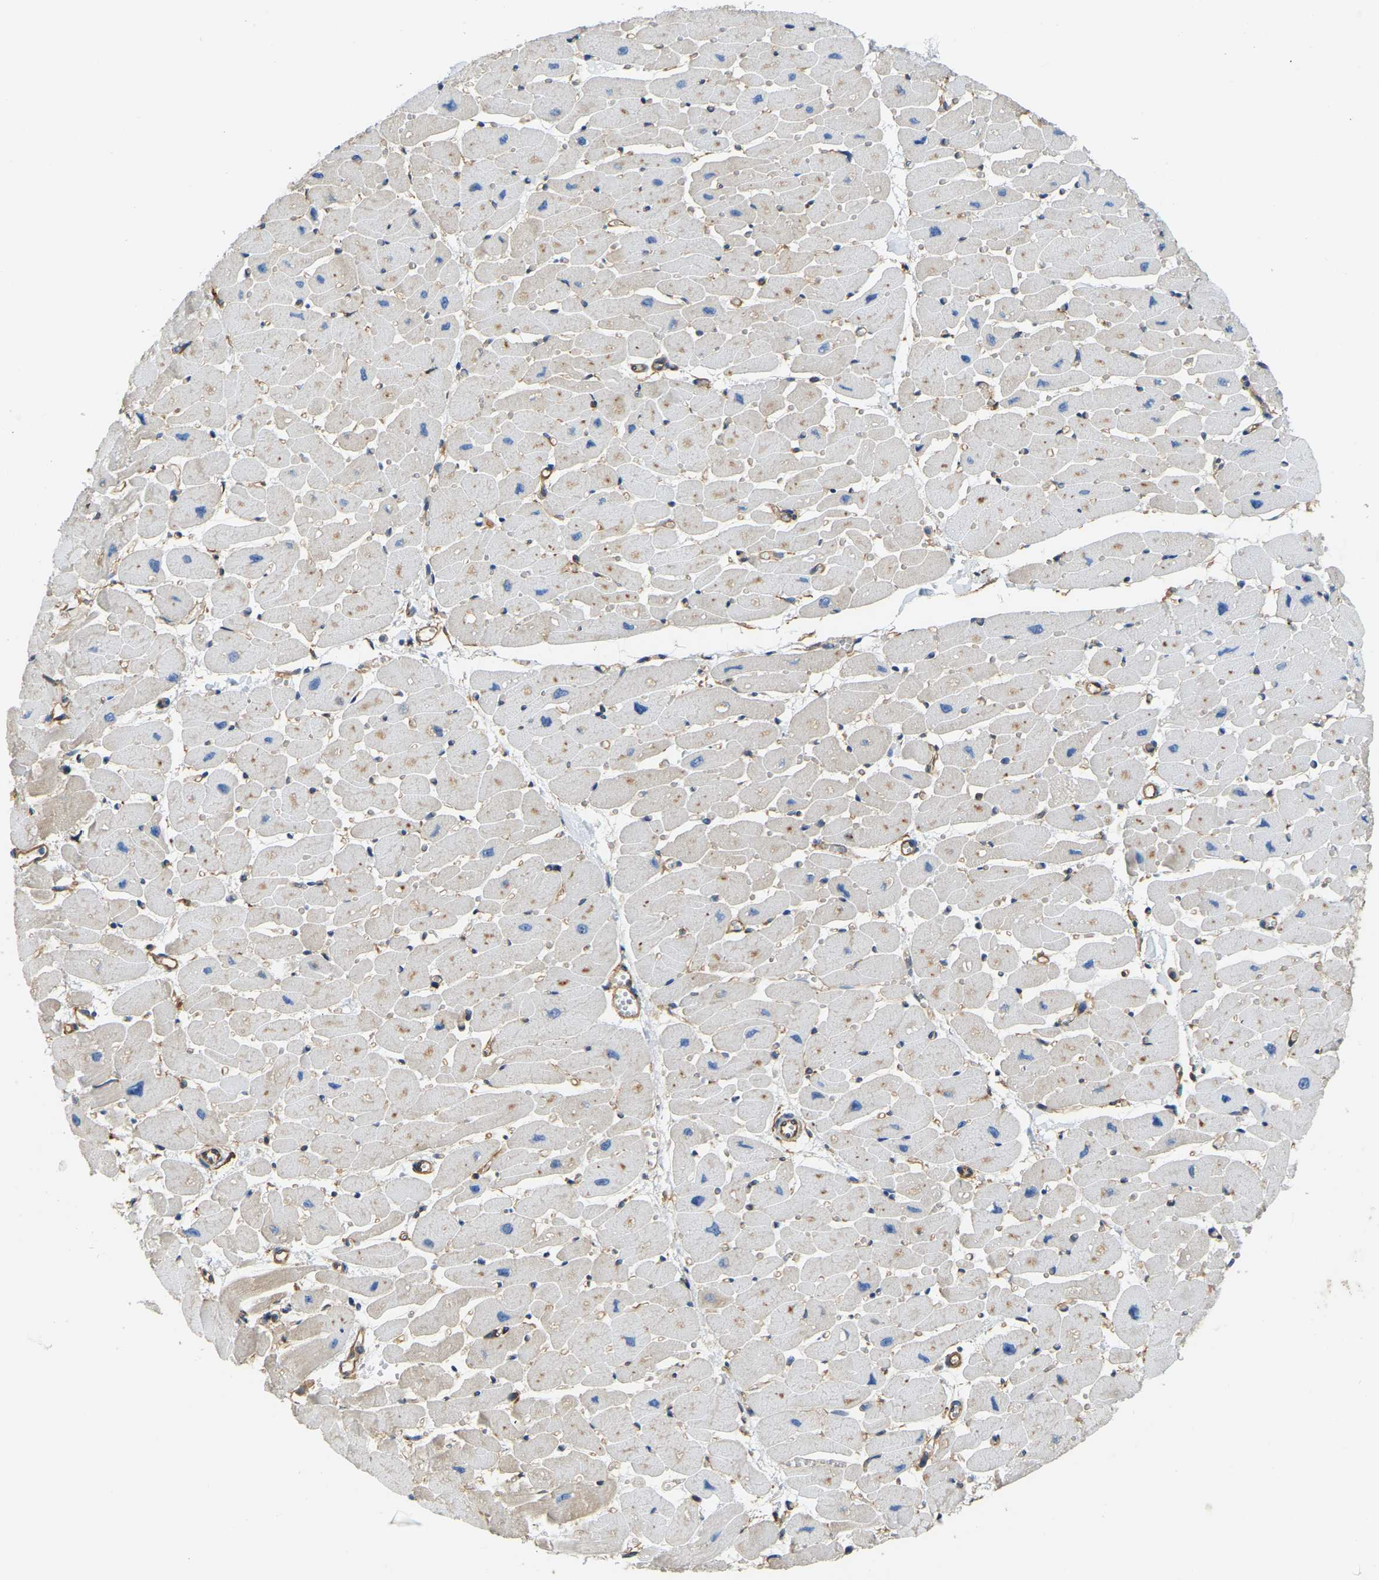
{"staining": {"intensity": "weak", "quantity": ">75%", "location": "cytoplasmic/membranous"}, "tissue": "heart muscle", "cell_type": "Cardiomyocytes", "image_type": "normal", "snomed": [{"axis": "morphology", "description": "Normal tissue, NOS"}, {"axis": "topography", "description": "Heart"}], "caption": "Unremarkable heart muscle was stained to show a protein in brown. There is low levels of weak cytoplasmic/membranous expression in about >75% of cardiomyocytes. (Brightfield microscopy of DAB IHC at high magnification).", "gene": "AHNAK", "patient": {"sex": "female", "age": 54}}